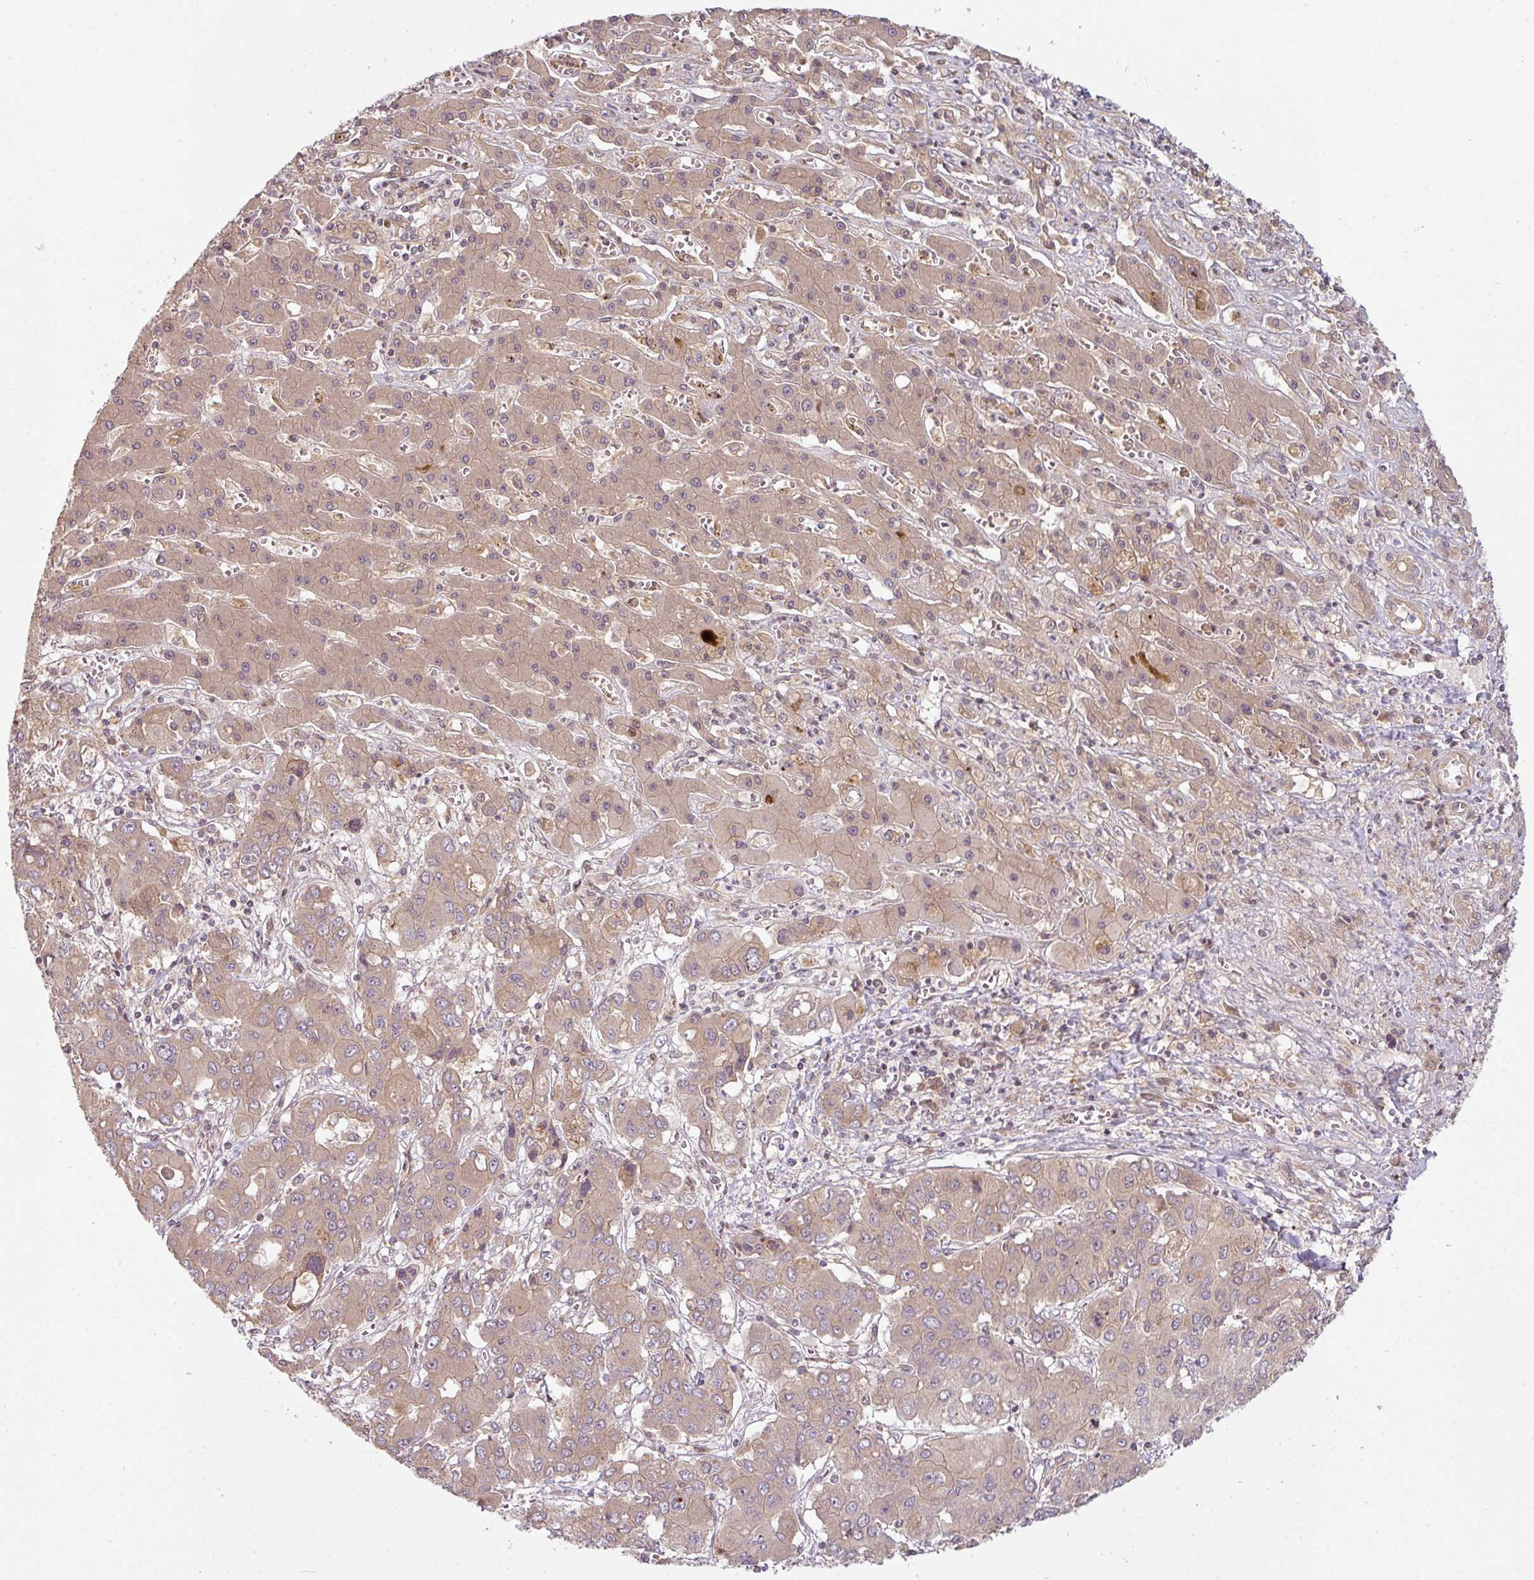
{"staining": {"intensity": "weak", "quantity": "25%-75%", "location": "cytoplasmic/membranous"}, "tissue": "liver cancer", "cell_type": "Tumor cells", "image_type": "cancer", "snomed": [{"axis": "morphology", "description": "Cholangiocarcinoma"}, {"axis": "topography", "description": "Liver"}], "caption": "This is a photomicrograph of immunohistochemistry staining of liver cancer, which shows weak expression in the cytoplasmic/membranous of tumor cells.", "gene": "RNF31", "patient": {"sex": "male", "age": 67}}